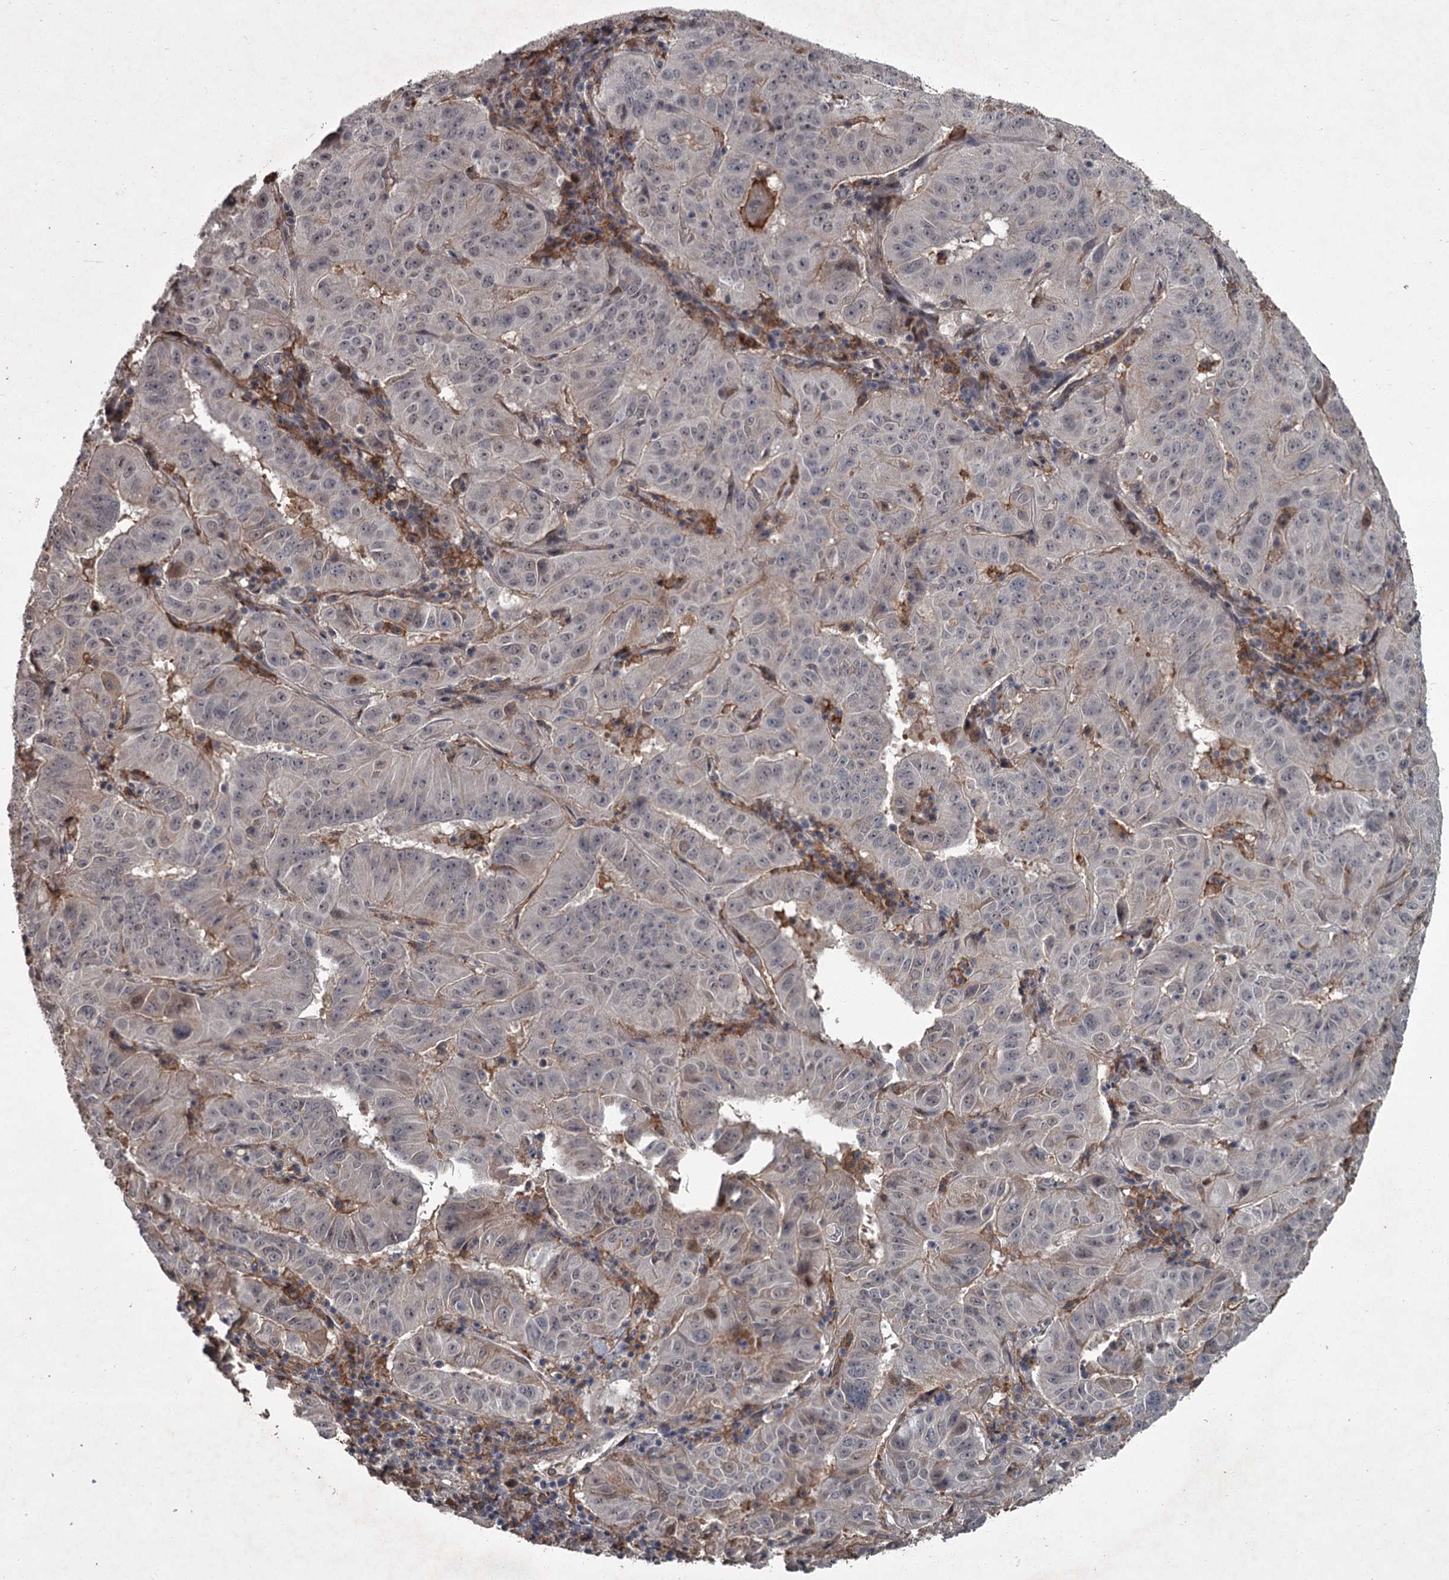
{"staining": {"intensity": "negative", "quantity": "none", "location": "none"}, "tissue": "pancreatic cancer", "cell_type": "Tumor cells", "image_type": "cancer", "snomed": [{"axis": "morphology", "description": "Adenocarcinoma, NOS"}, {"axis": "topography", "description": "Pancreas"}], "caption": "This is a histopathology image of immunohistochemistry staining of pancreatic cancer, which shows no positivity in tumor cells.", "gene": "FLVCR2", "patient": {"sex": "male", "age": 63}}